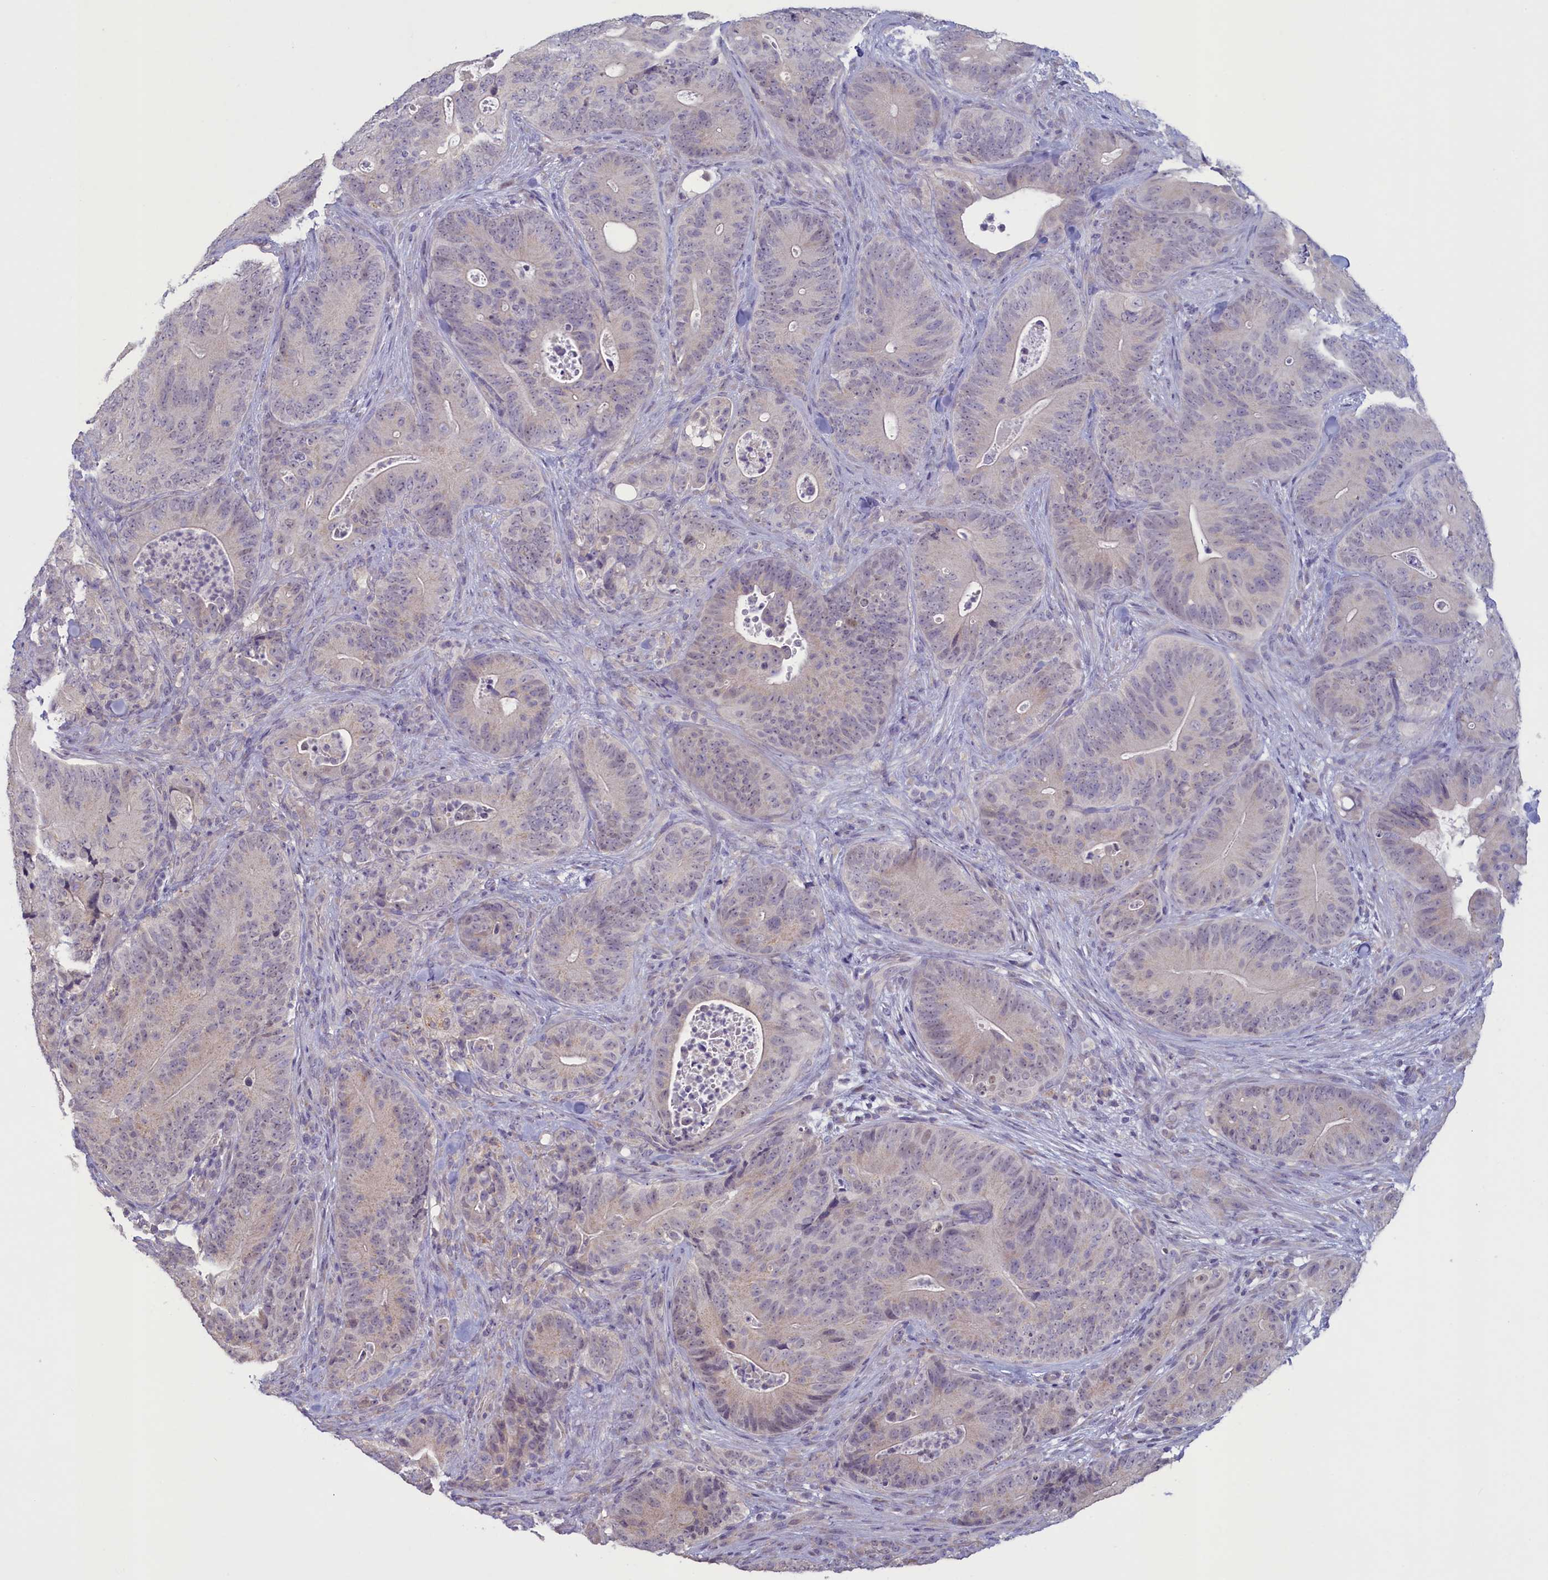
{"staining": {"intensity": "weak", "quantity": "<25%", "location": "nuclear"}, "tissue": "colorectal cancer", "cell_type": "Tumor cells", "image_type": "cancer", "snomed": [{"axis": "morphology", "description": "Normal tissue, NOS"}, {"axis": "topography", "description": "Colon"}], "caption": "DAB (3,3'-diaminobenzidine) immunohistochemical staining of colorectal cancer exhibits no significant expression in tumor cells.", "gene": "ATF7IP2", "patient": {"sex": "female", "age": 82}}